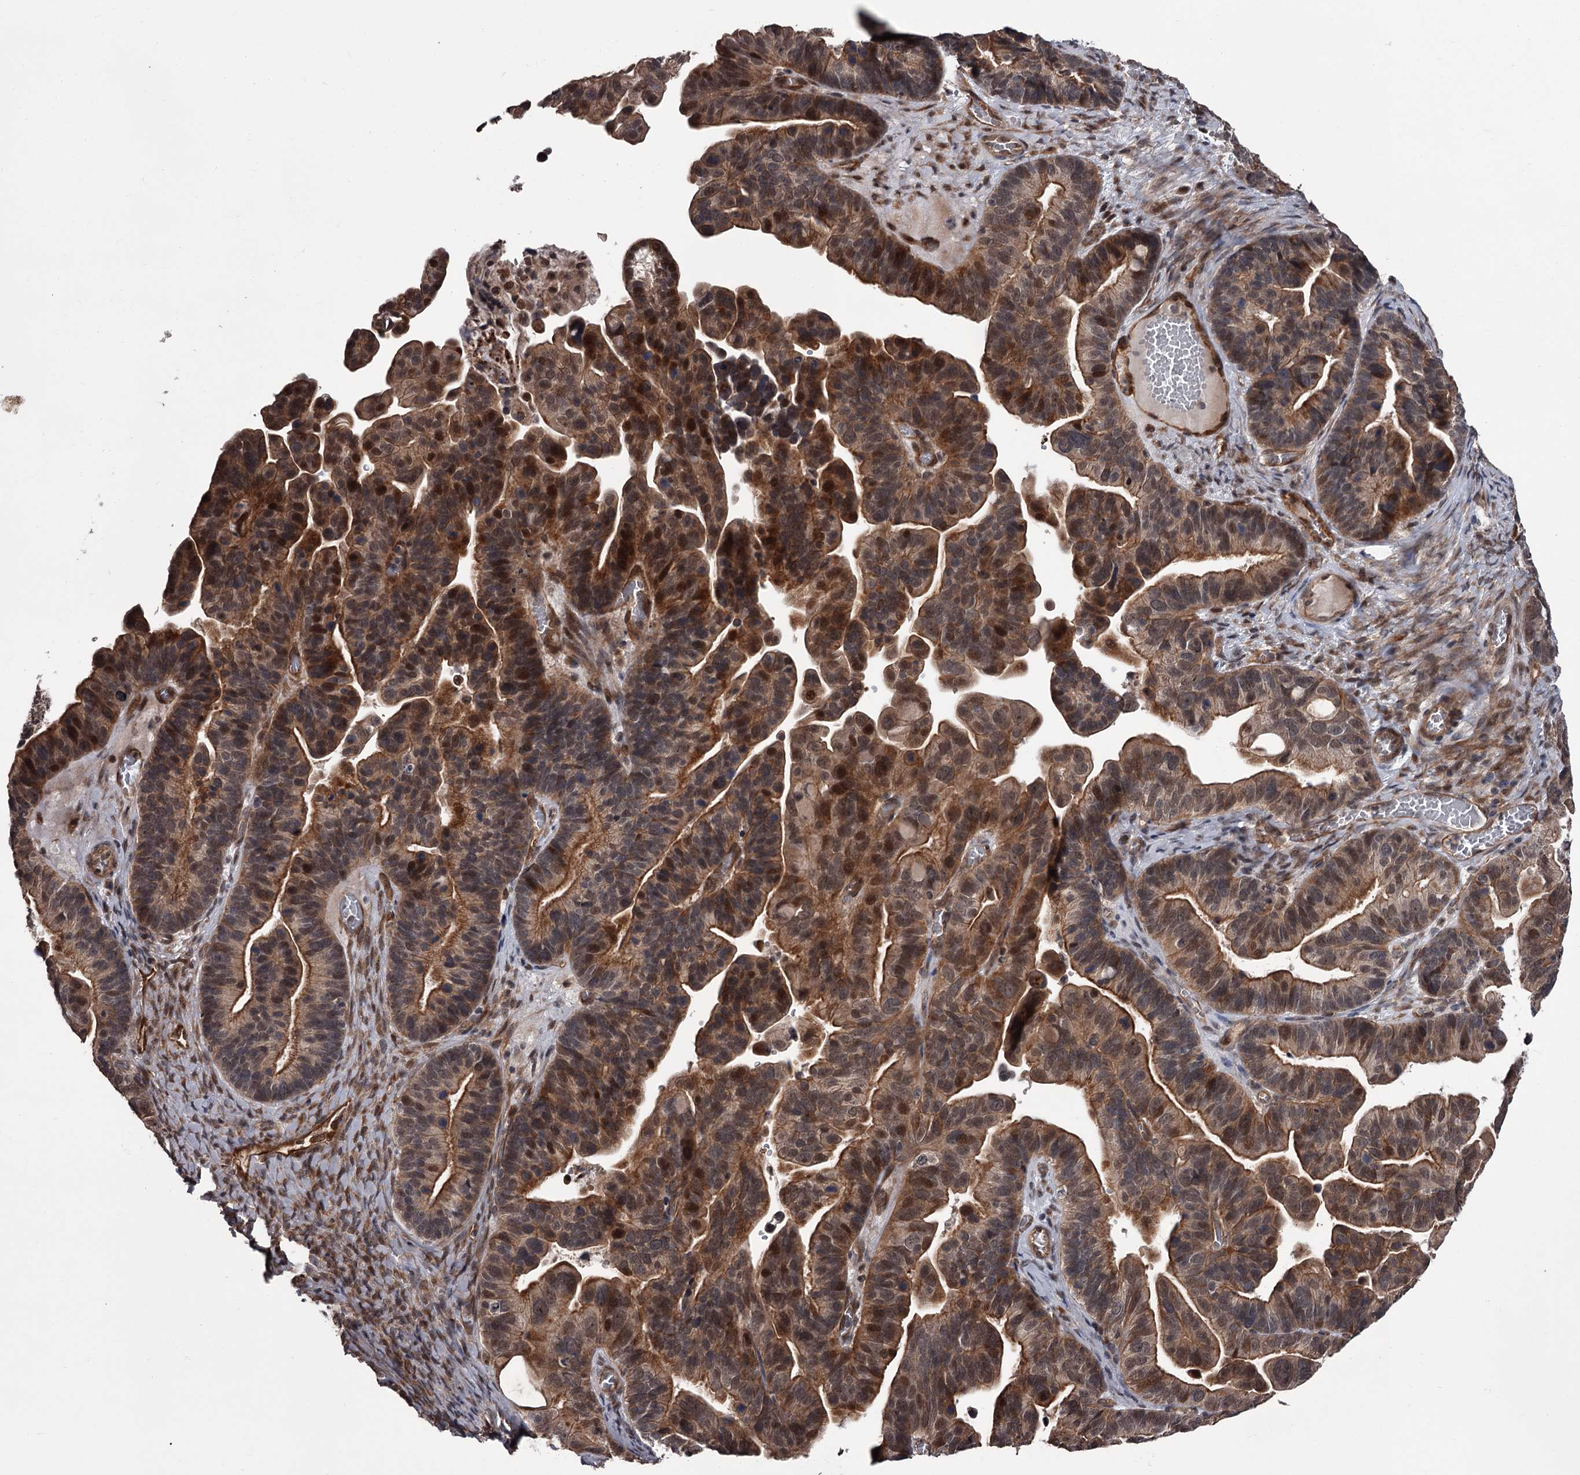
{"staining": {"intensity": "moderate", "quantity": ">75%", "location": "cytoplasmic/membranous,nuclear"}, "tissue": "ovarian cancer", "cell_type": "Tumor cells", "image_type": "cancer", "snomed": [{"axis": "morphology", "description": "Cystadenocarcinoma, serous, NOS"}, {"axis": "topography", "description": "Ovary"}], "caption": "Serous cystadenocarcinoma (ovarian) stained with IHC displays moderate cytoplasmic/membranous and nuclear expression in approximately >75% of tumor cells. (Stains: DAB (3,3'-diaminobenzidine) in brown, nuclei in blue, Microscopy: brightfield microscopy at high magnification).", "gene": "CDC42EP2", "patient": {"sex": "female", "age": 56}}